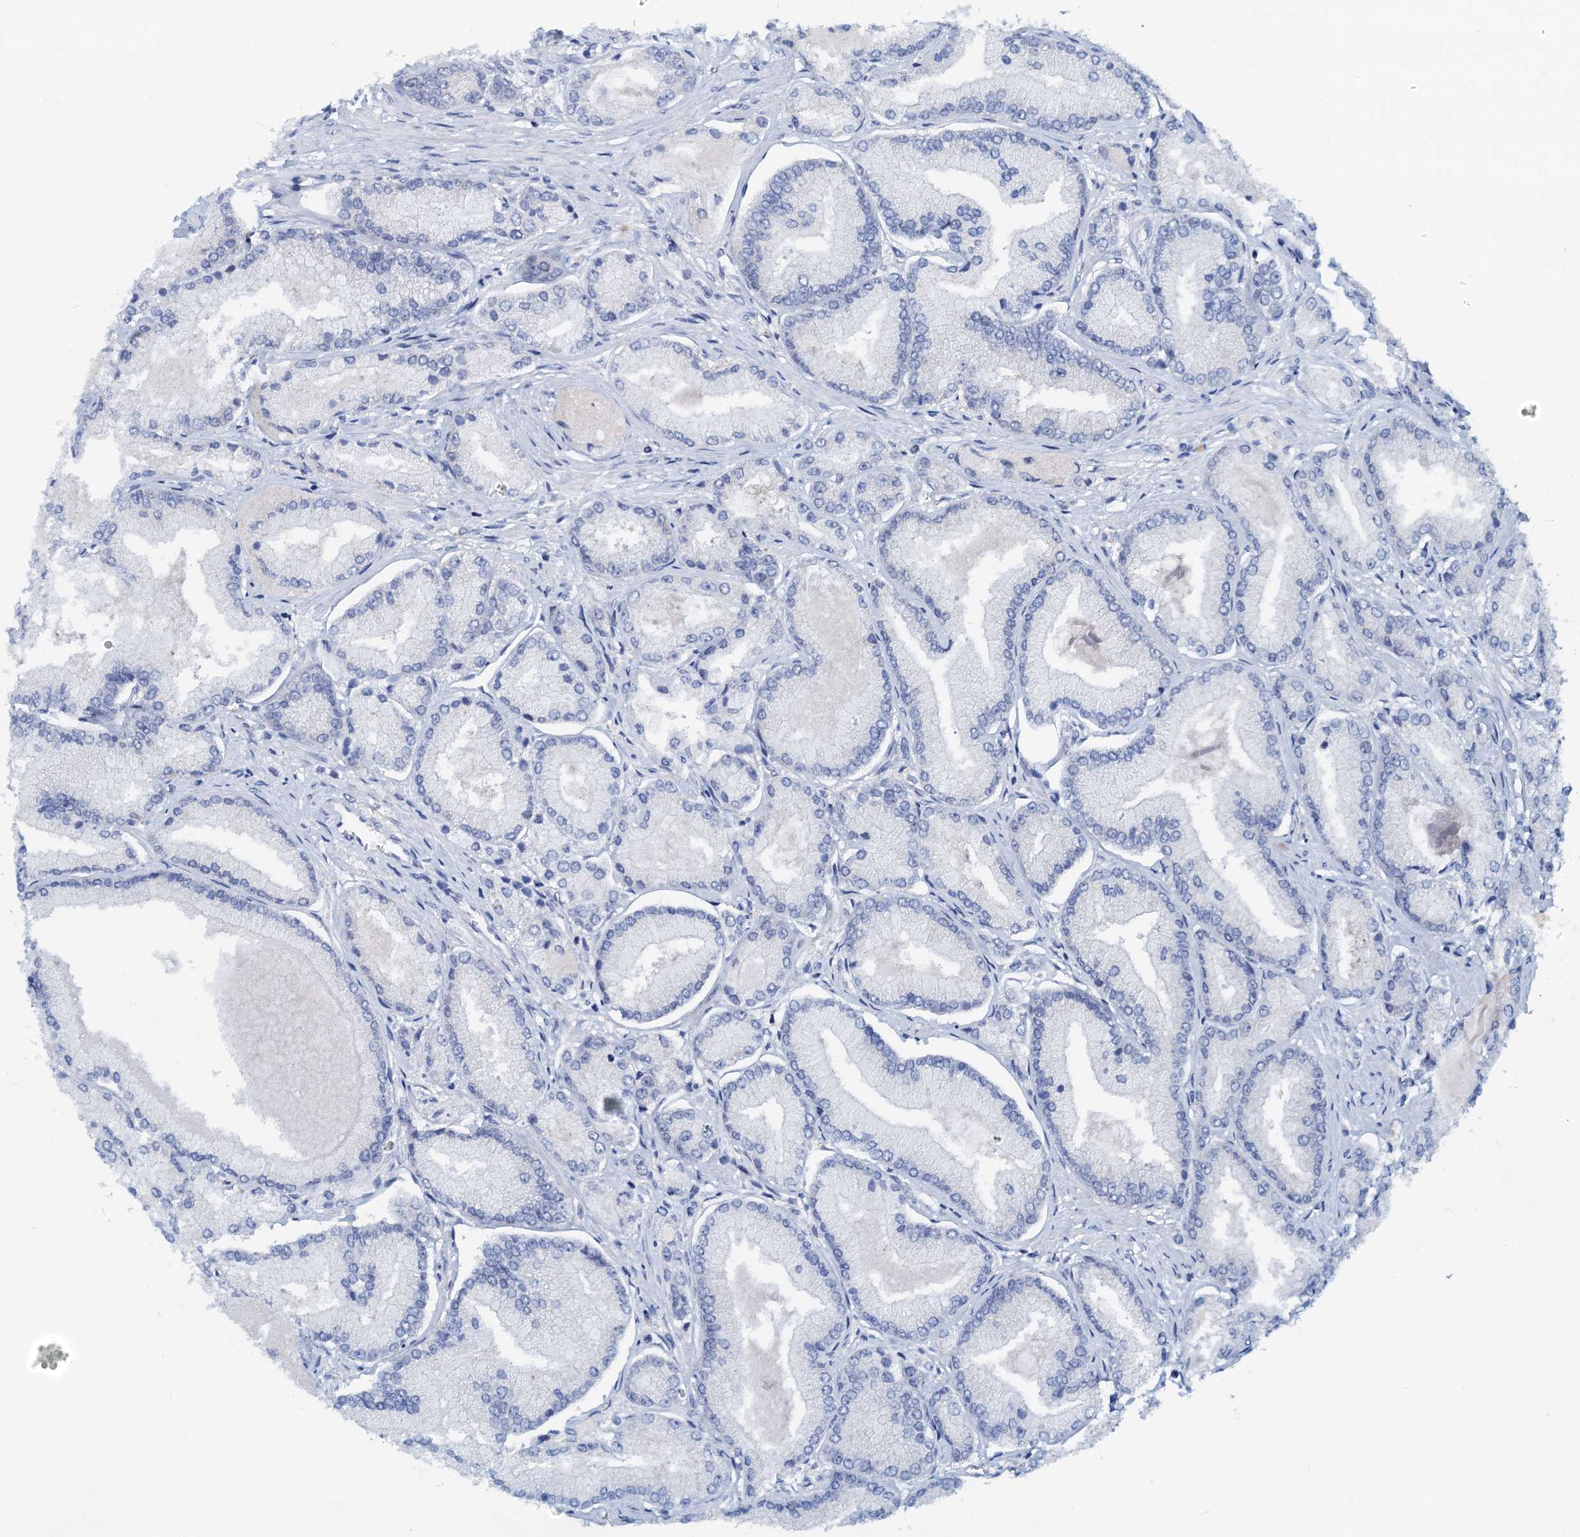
{"staining": {"intensity": "negative", "quantity": "none", "location": "none"}, "tissue": "prostate cancer", "cell_type": "Tumor cells", "image_type": "cancer", "snomed": [{"axis": "morphology", "description": "Adenocarcinoma, Low grade"}, {"axis": "topography", "description": "Prostate"}], "caption": "A high-resolution histopathology image shows IHC staining of prostate low-grade adenocarcinoma, which exhibits no significant staining in tumor cells.", "gene": "PTGES3", "patient": {"sex": "male", "age": 74}}